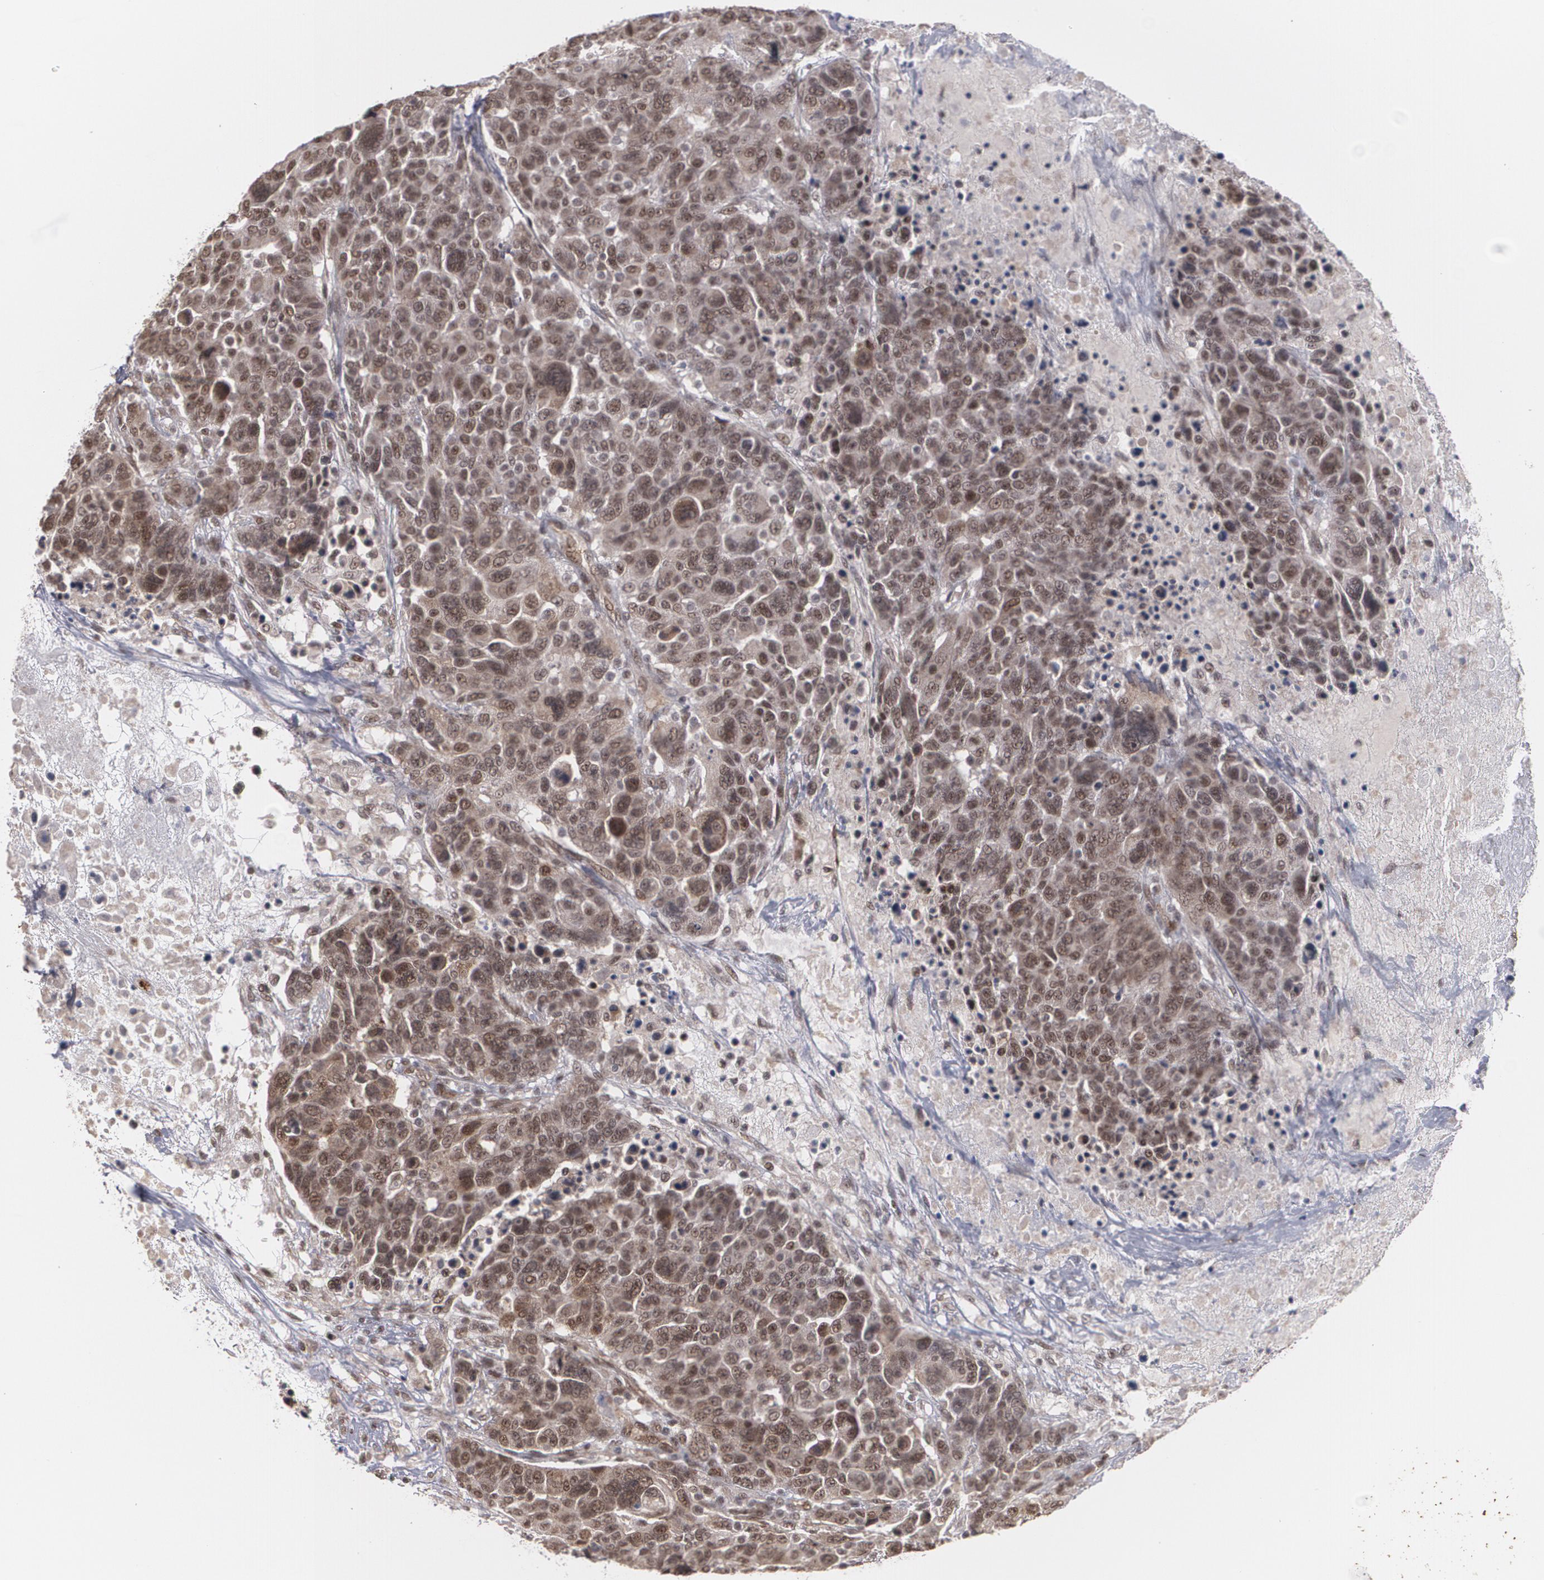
{"staining": {"intensity": "moderate", "quantity": ">75%", "location": "nuclear"}, "tissue": "breast cancer", "cell_type": "Tumor cells", "image_type": "cancer", "snomed": [{"axis": "morphology", "description": "Duct carcinoma"}, {"axis": "topography", "description": "Breast"}], "caption": "The histopathology image exhibits immunohistochemical staining of breast cancer. There is moderate nuclear staining is appreciated in about >75% of tumor cells.", "gene": "ZNF75A", "patient": {"sex": "female", "age": 37}}